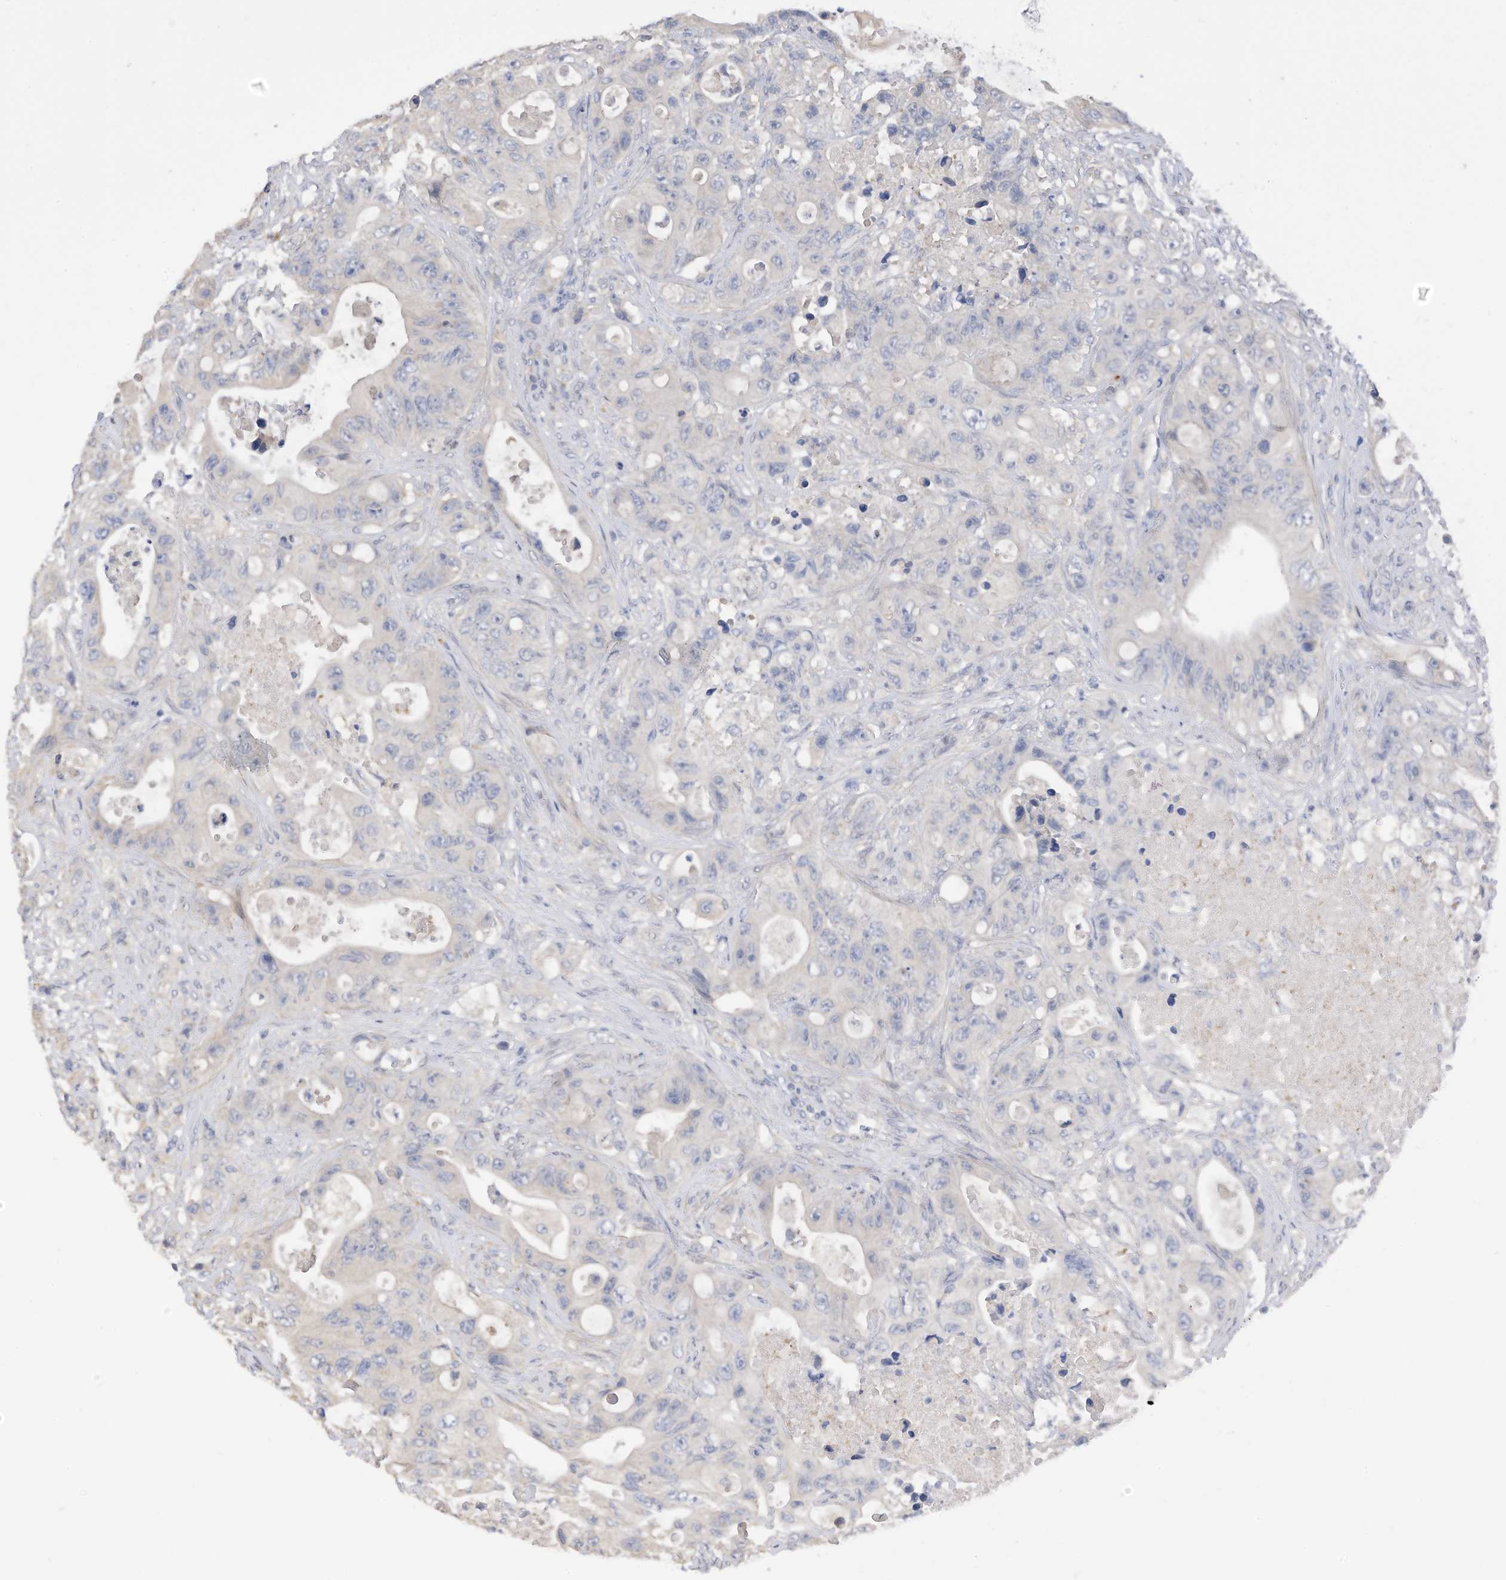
{"staining": {"intensity": "negative", "quantity": "none", "location": "none"}, "tissue": "colorectal cancer", "cell_type": "Tumor cells", "image_type": "cancer", "snomed": [{"axis": "morphology", "description": "Adenocarcinoma, NOS"}, {"axis": "topography", "description": "Colon"}], "caption": "Protein analysis of colorectal cancer reveals no significant expression in tumor cells.", "gene": "REC8", "patient": {"sex": "female", "age": 46}}